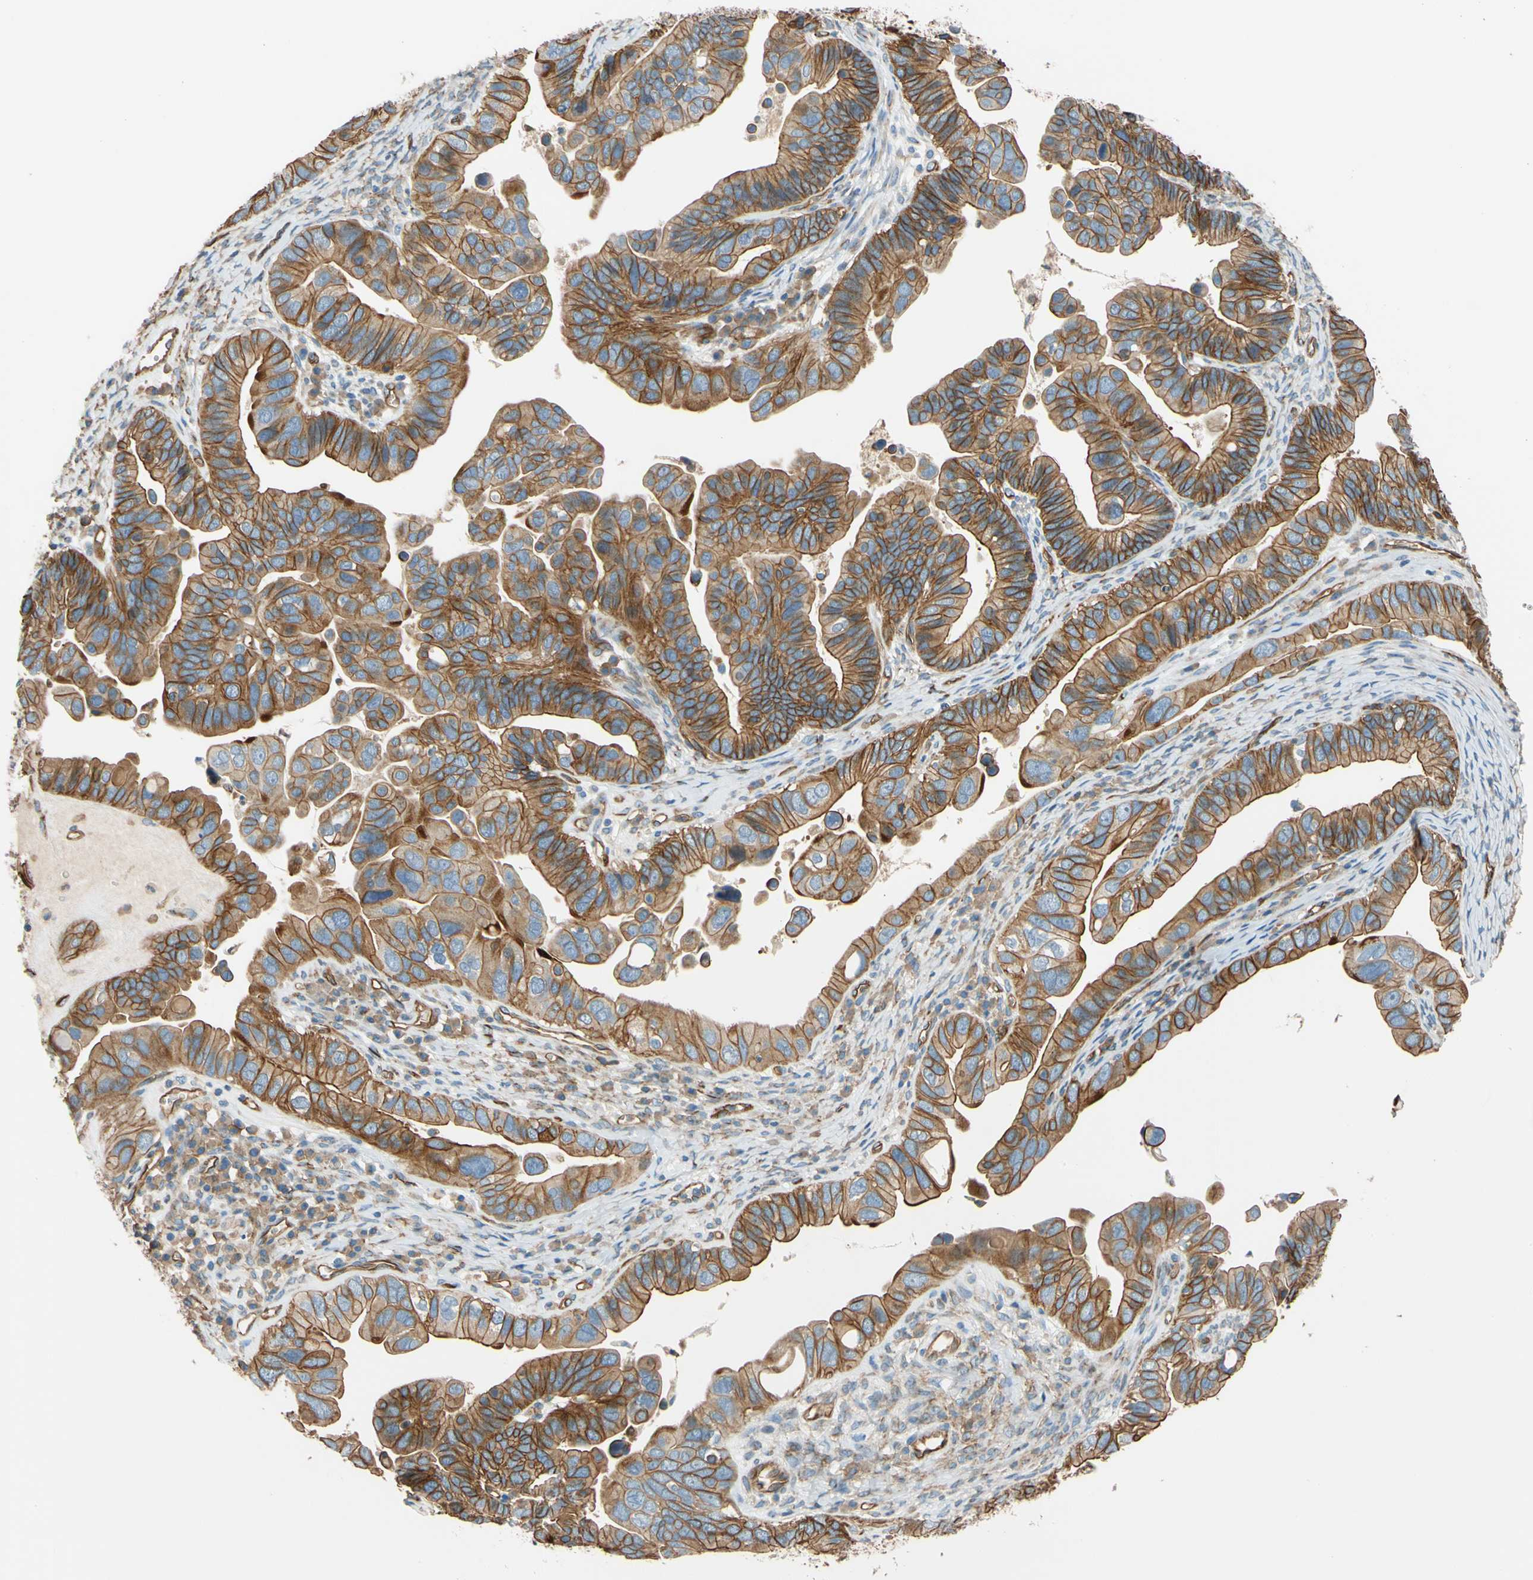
{"staining": {"intensity": "strong", "quantity": ">75%", "location": "cytoplasmic/membranous"}, "tissue": "ovarian cancer", "cell_type": "Tumor cells", "image_type": "cancer", "snomed": [{"axis": "morphology", "description": "Cystadenocarcinoma, serous, NOS"}, {"axis": "topography", "description": "Ovary"}], "caption": "A histopathology image of ovarian cancer (serous cystadenocarcinoma) stained for a protein reveals strong cytoplasmic/membranous brown staining in tumor cells.", "gene": "SPTAN1", "patient": {"sex": "female", "age": 56}}